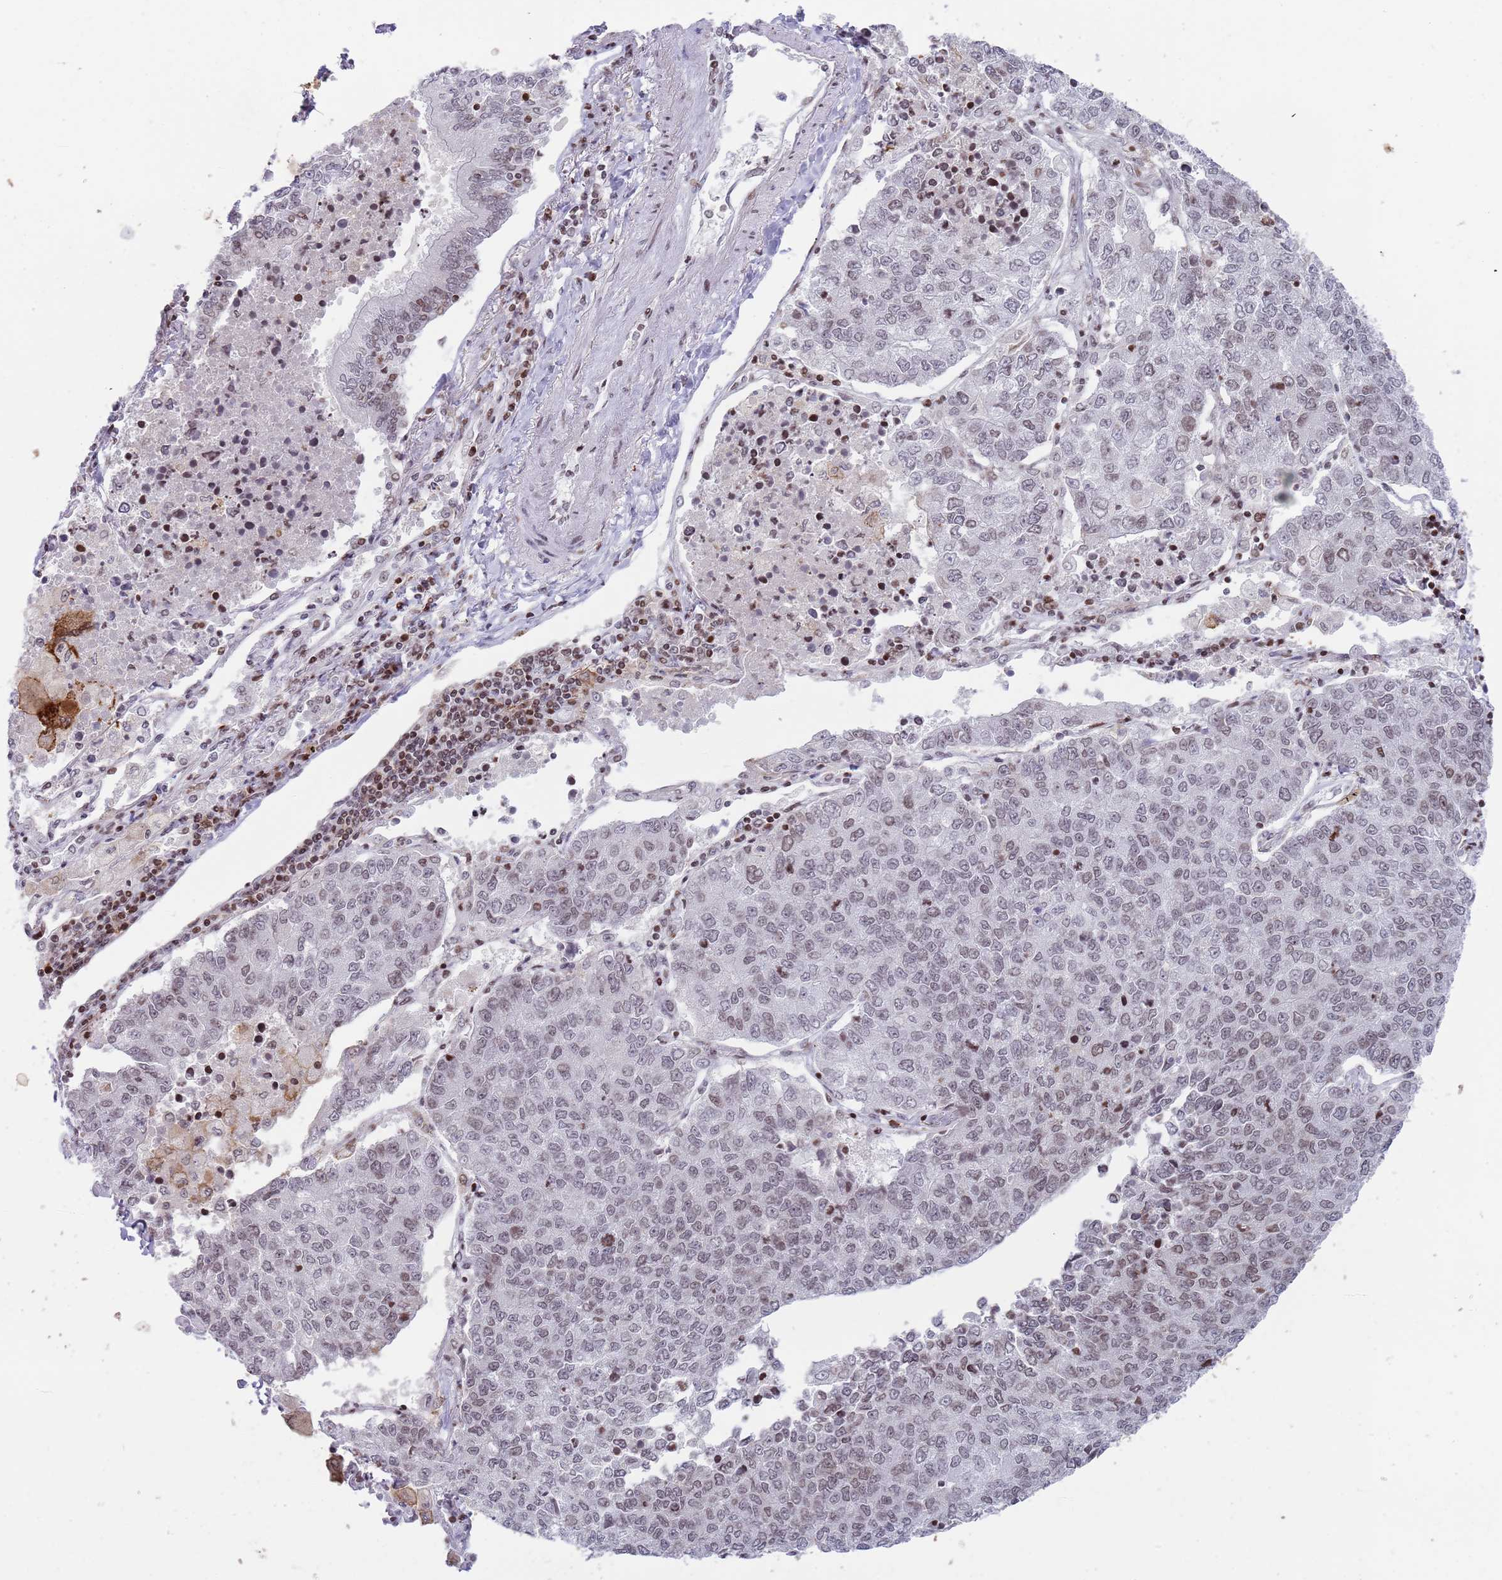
{"staining": {"intensity": "moderate", "quantity": "25%-75%", "location": "nuclear"}, "tissue": "lung cancer", "cell_type": "Tumor cells", "image_type": "cancer", "snomed": [{"axis": "morphology", "description": "Squamous cell carcinoma, NOS"}, {"axis": "topography", "description": "Lung"}], "caption": "Lung squamous cell carcinoma stained for a protein demonstrates moderate nuclear positivity in tumor cells.", "gene": "HDAC8", "patient": {"sex": "female", "age": 70}}